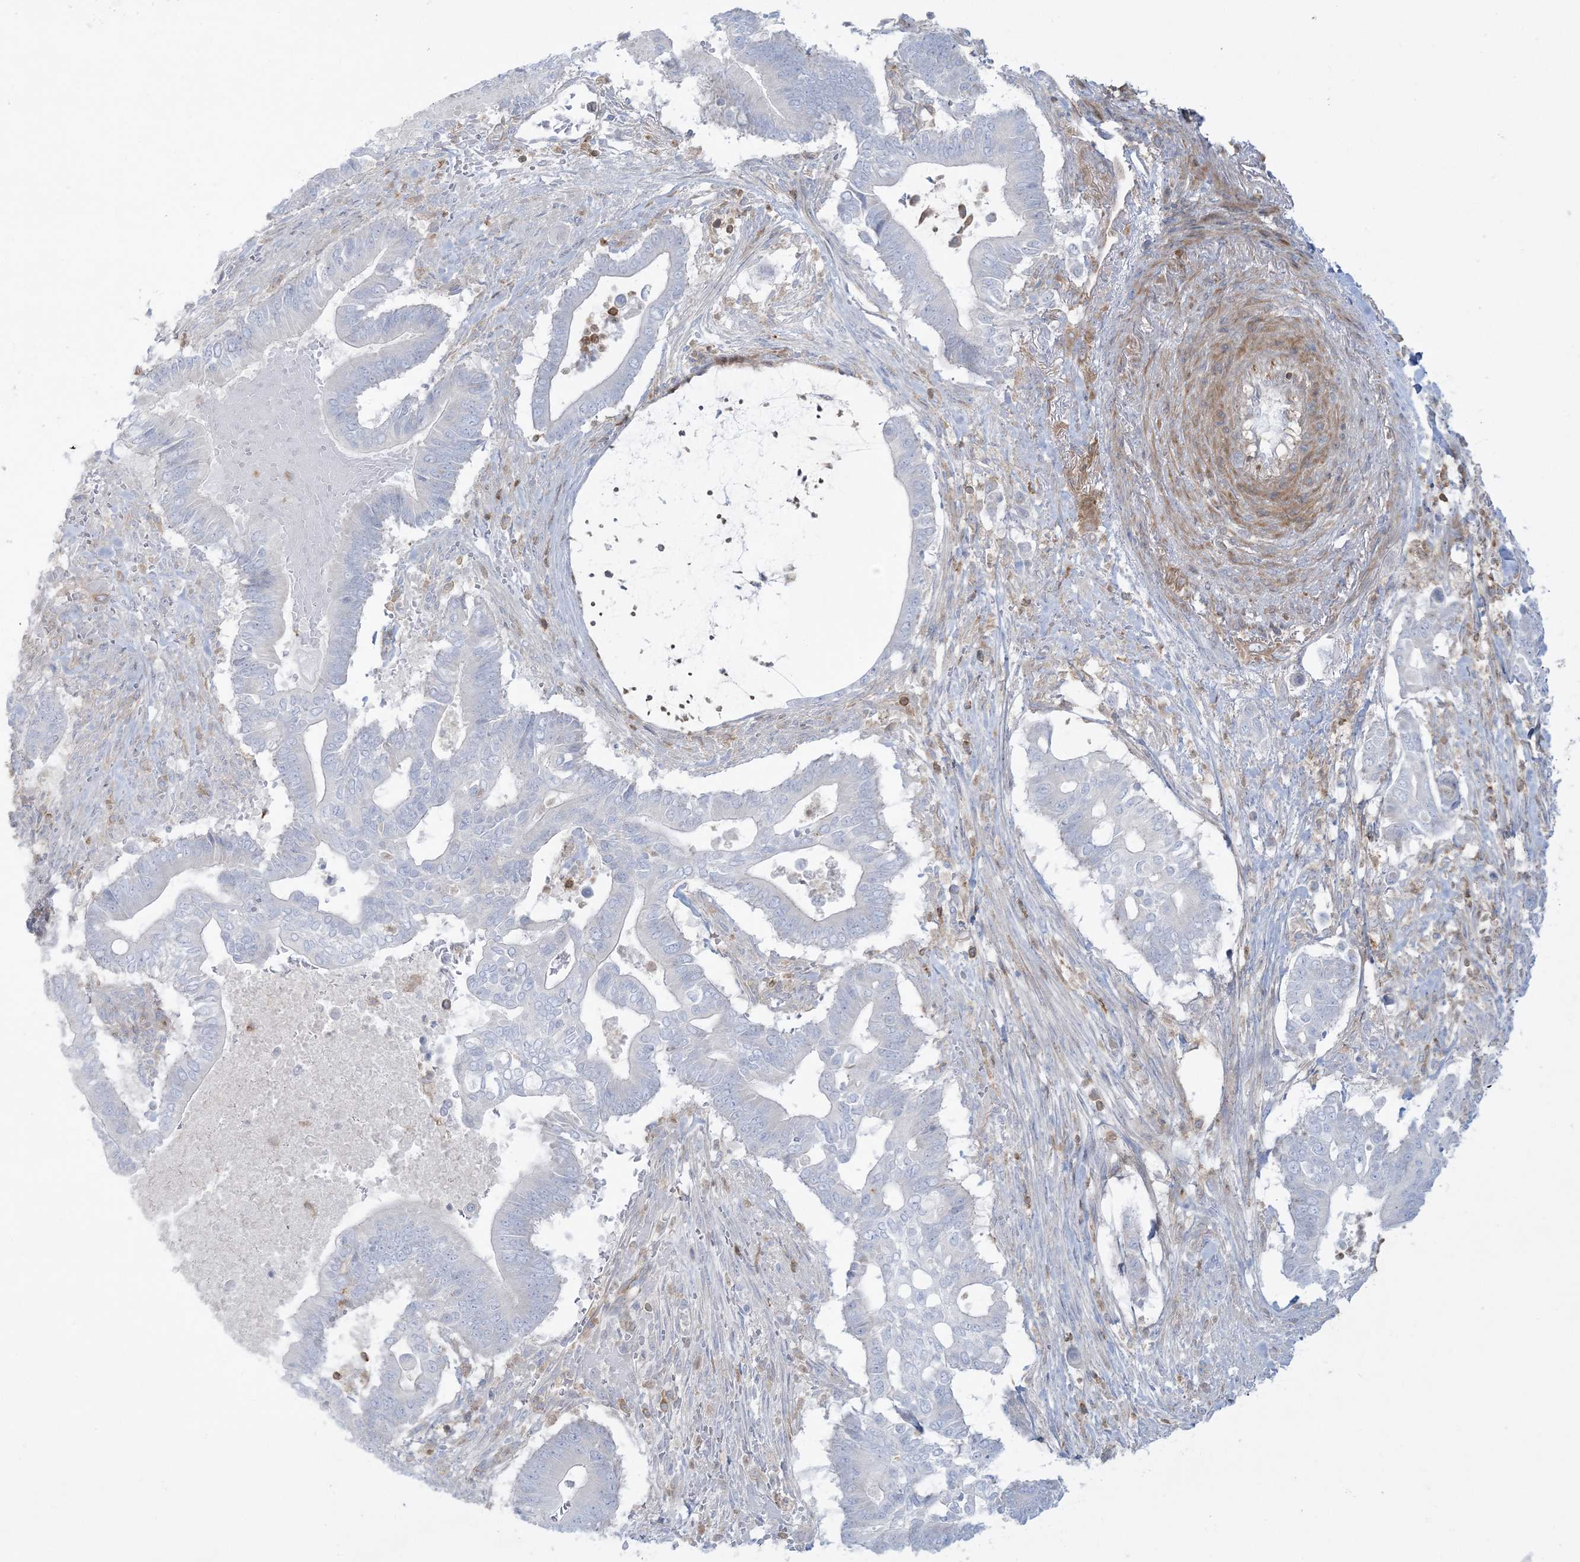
{"staining": {"intensity": "negative", "quantity": "none", "location": "none"}, "tissue": "pancreatic cancer", "cell_type": "Tumor cells", "image_type": "cancer", "snomed": [{"axis": "morphology", "description": "Adenocarcinoma, NOS"}, {"axis": "topography", "description": "Pancreas"}], "caption": "This histopathology image is of adenocarcinoma (pancreatic) stained with immunohistochemistry to label a protein in brown with the nuclei are counter-stained blue. There is no staining in tumor cells.", "gene": "ARHGAP30", "patient": {"sex": "male", "age": 68}}